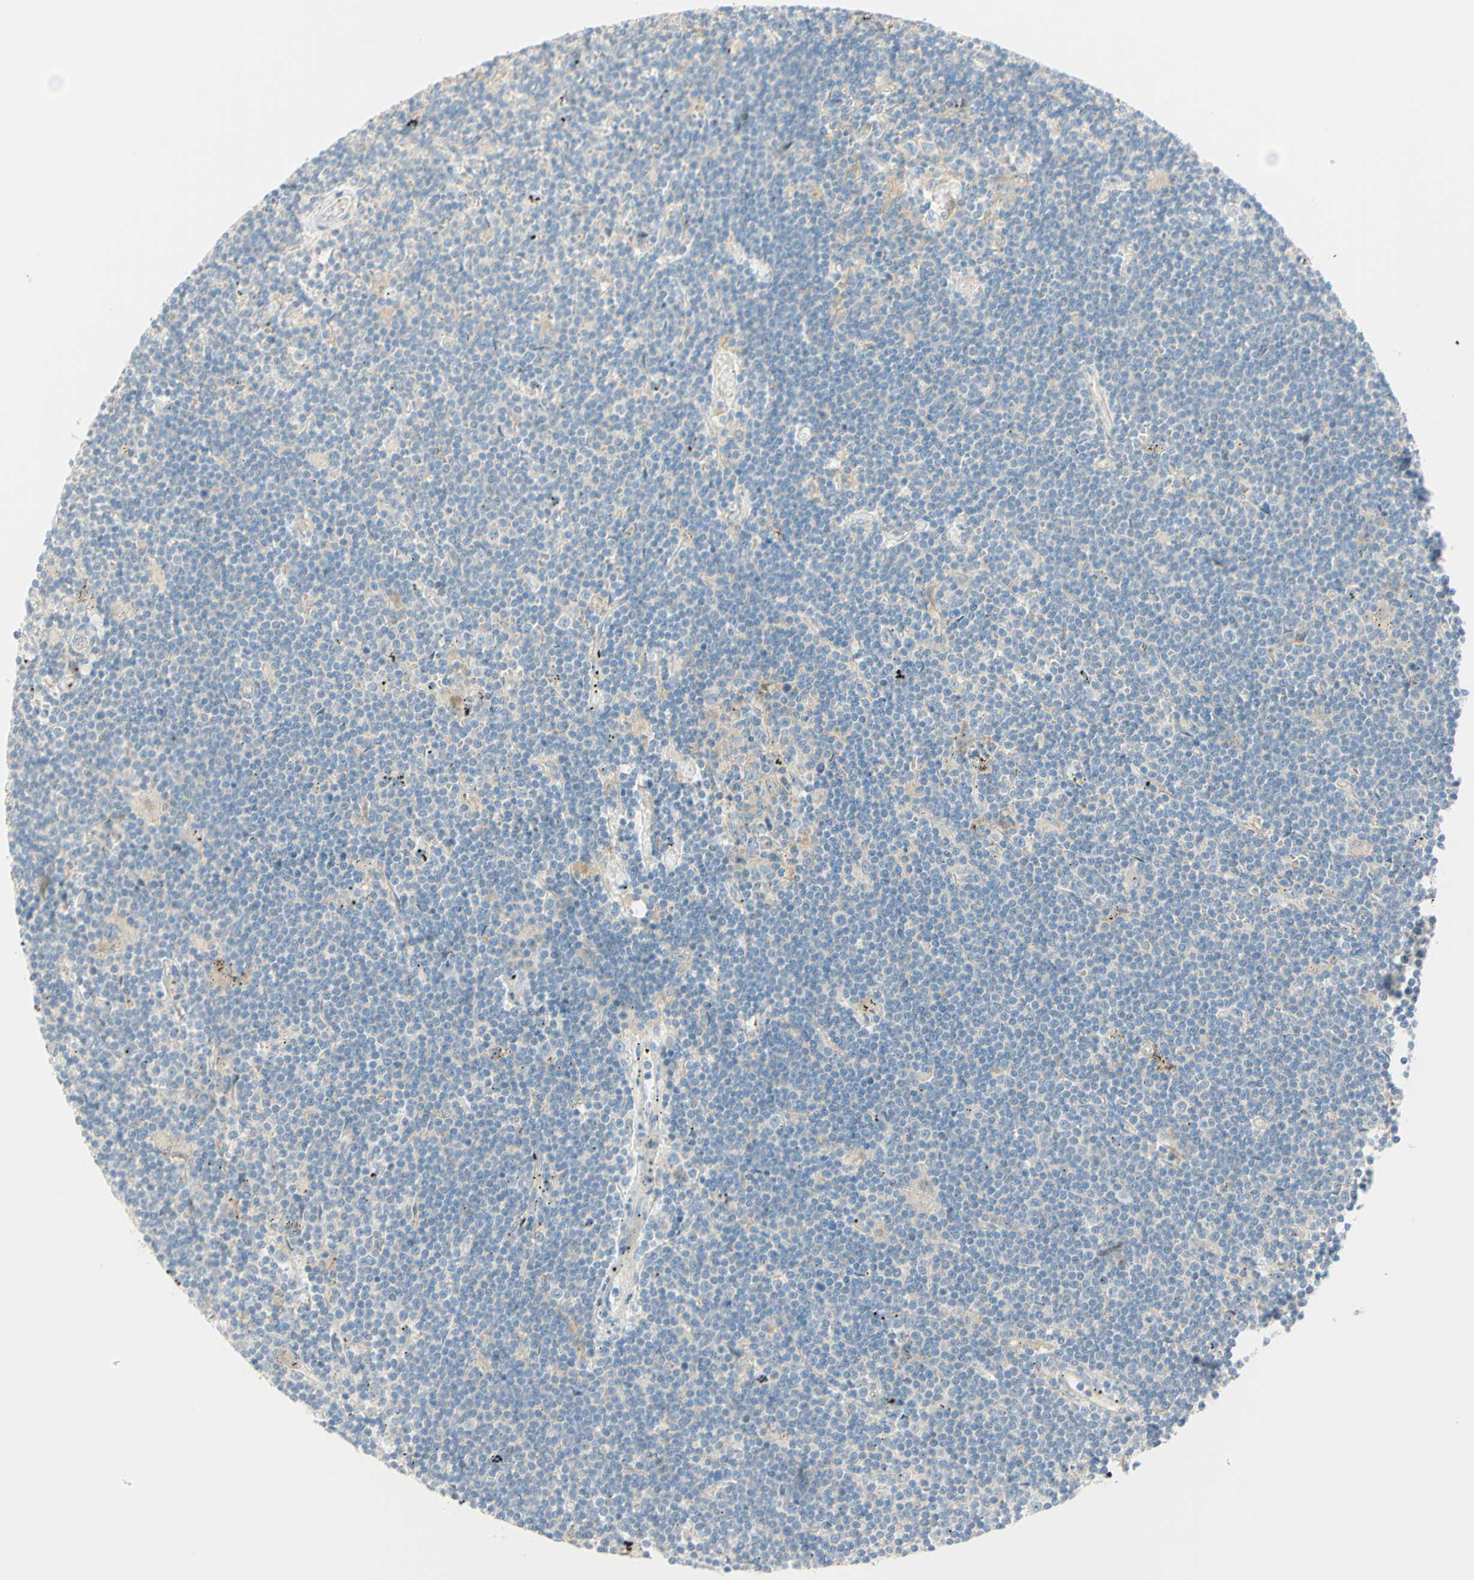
{"staining": {"intensity": "negative", "quantity": "none", "location": "none"}, "tissue": "lymphoma", "cell_type": "Tumor cells", "image_type": "cancer", "snomed": [{"axis": "morphology", "description": "Malignant lymphoma, non-Hodgkin's type, Low grade"}, {"axis": "topography", "description": "Spleen"}], "caption": "Tumor cells show no significant protein expression in malignant lymphoma, non-Hodgkin's type (low-grade).", "gene": "GCNT3", "patient": {"sex": "male", "age": 76}}